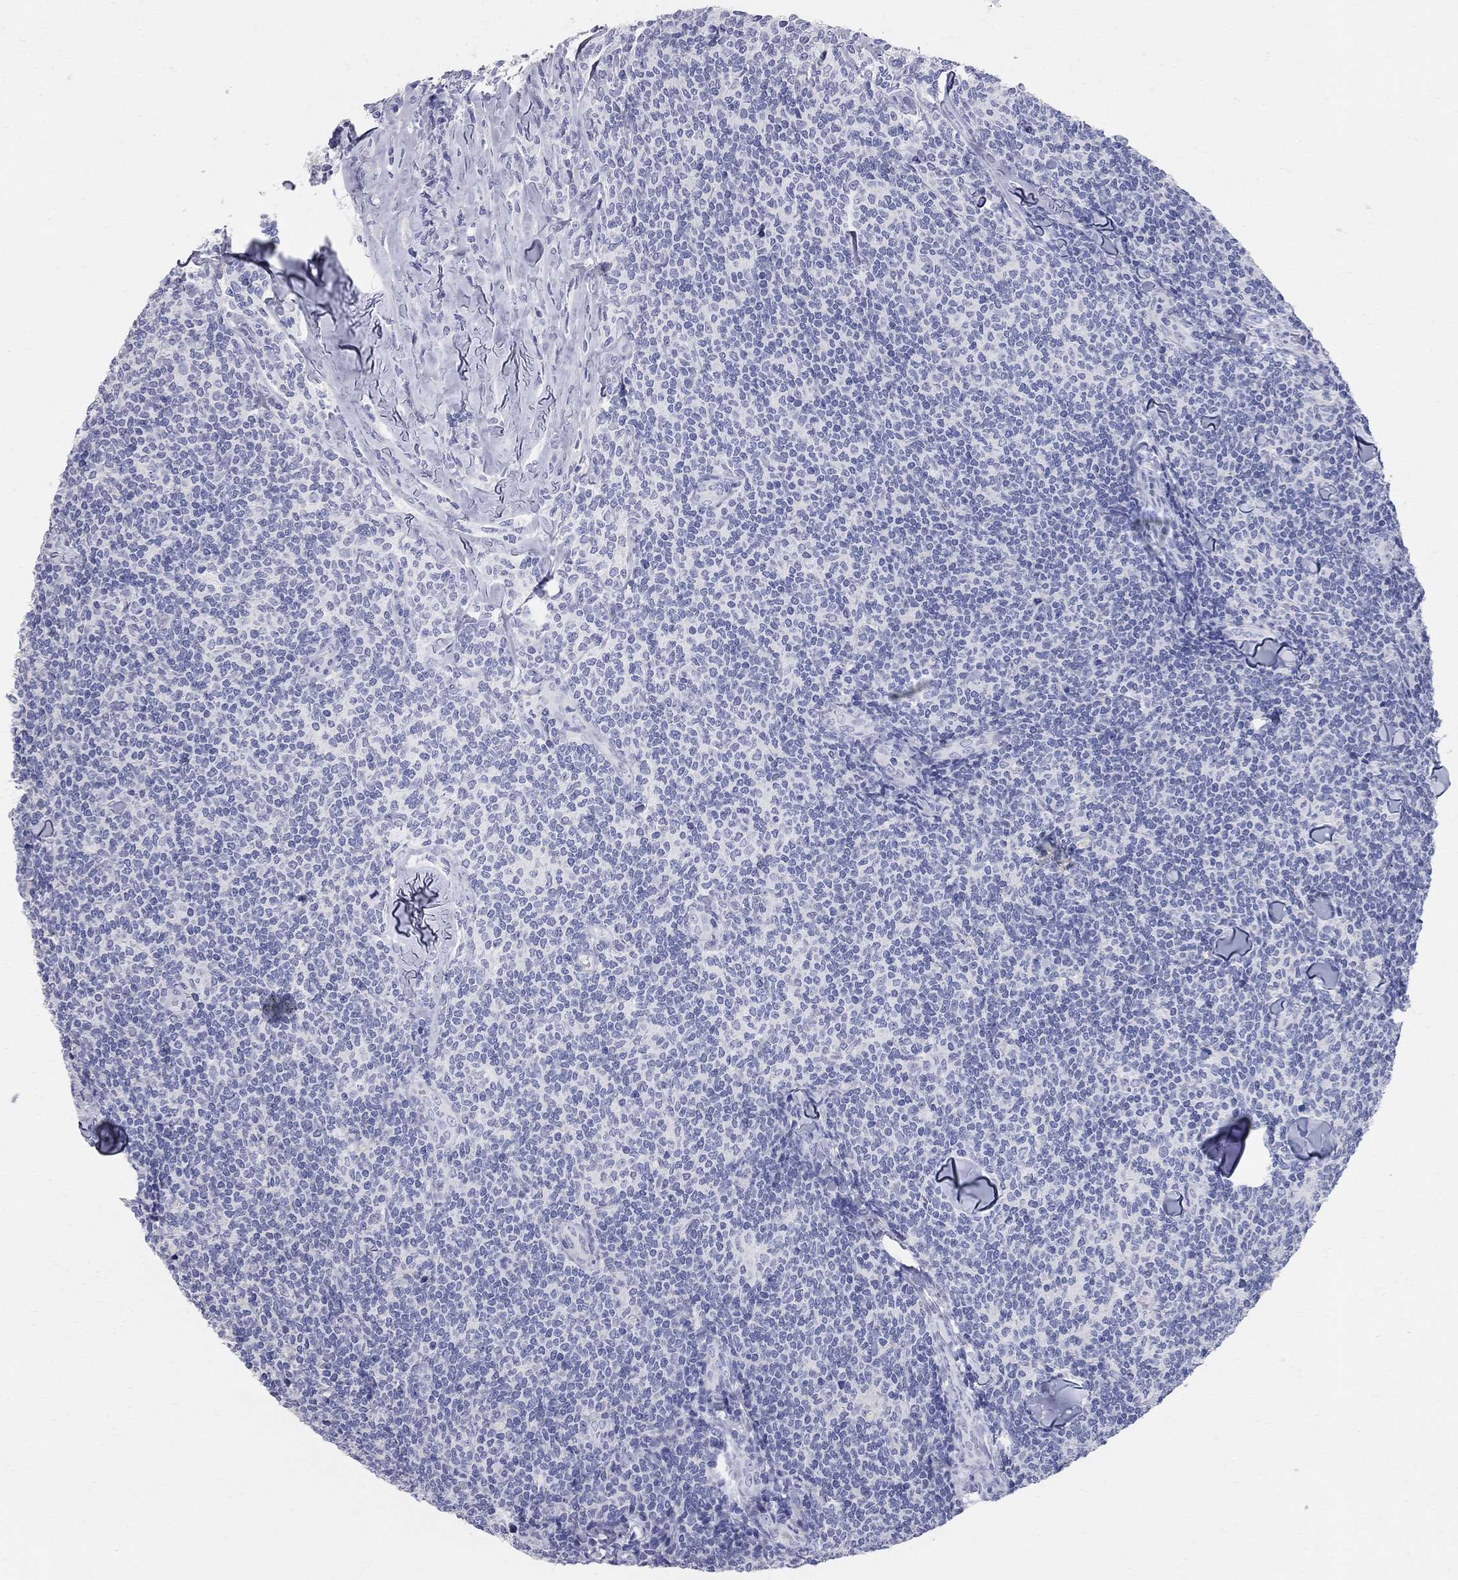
{"staining": {"intensity": "negative", "quantity": "none", "location": "none"}, "tissue": "lymphoma", "cell_type": "Tumor cells", "image_type": "cancer", "snomed": [{"axis": "morphology", "description": "Malignant lymphoma, non-Hodgkin's type, Low grade"}, {"axis": "topography", "description": "Lymph node"}], "caption": "Immunohistochemistry (IHC) micrograph of neoplastic tissue: human lymphoma stained with DAB (3,3'-diaminobenzidine) reveals no significant protein staining in tumor cells.", "gene": "AOX1", "patient": {"sex": "female", "age": 56}}